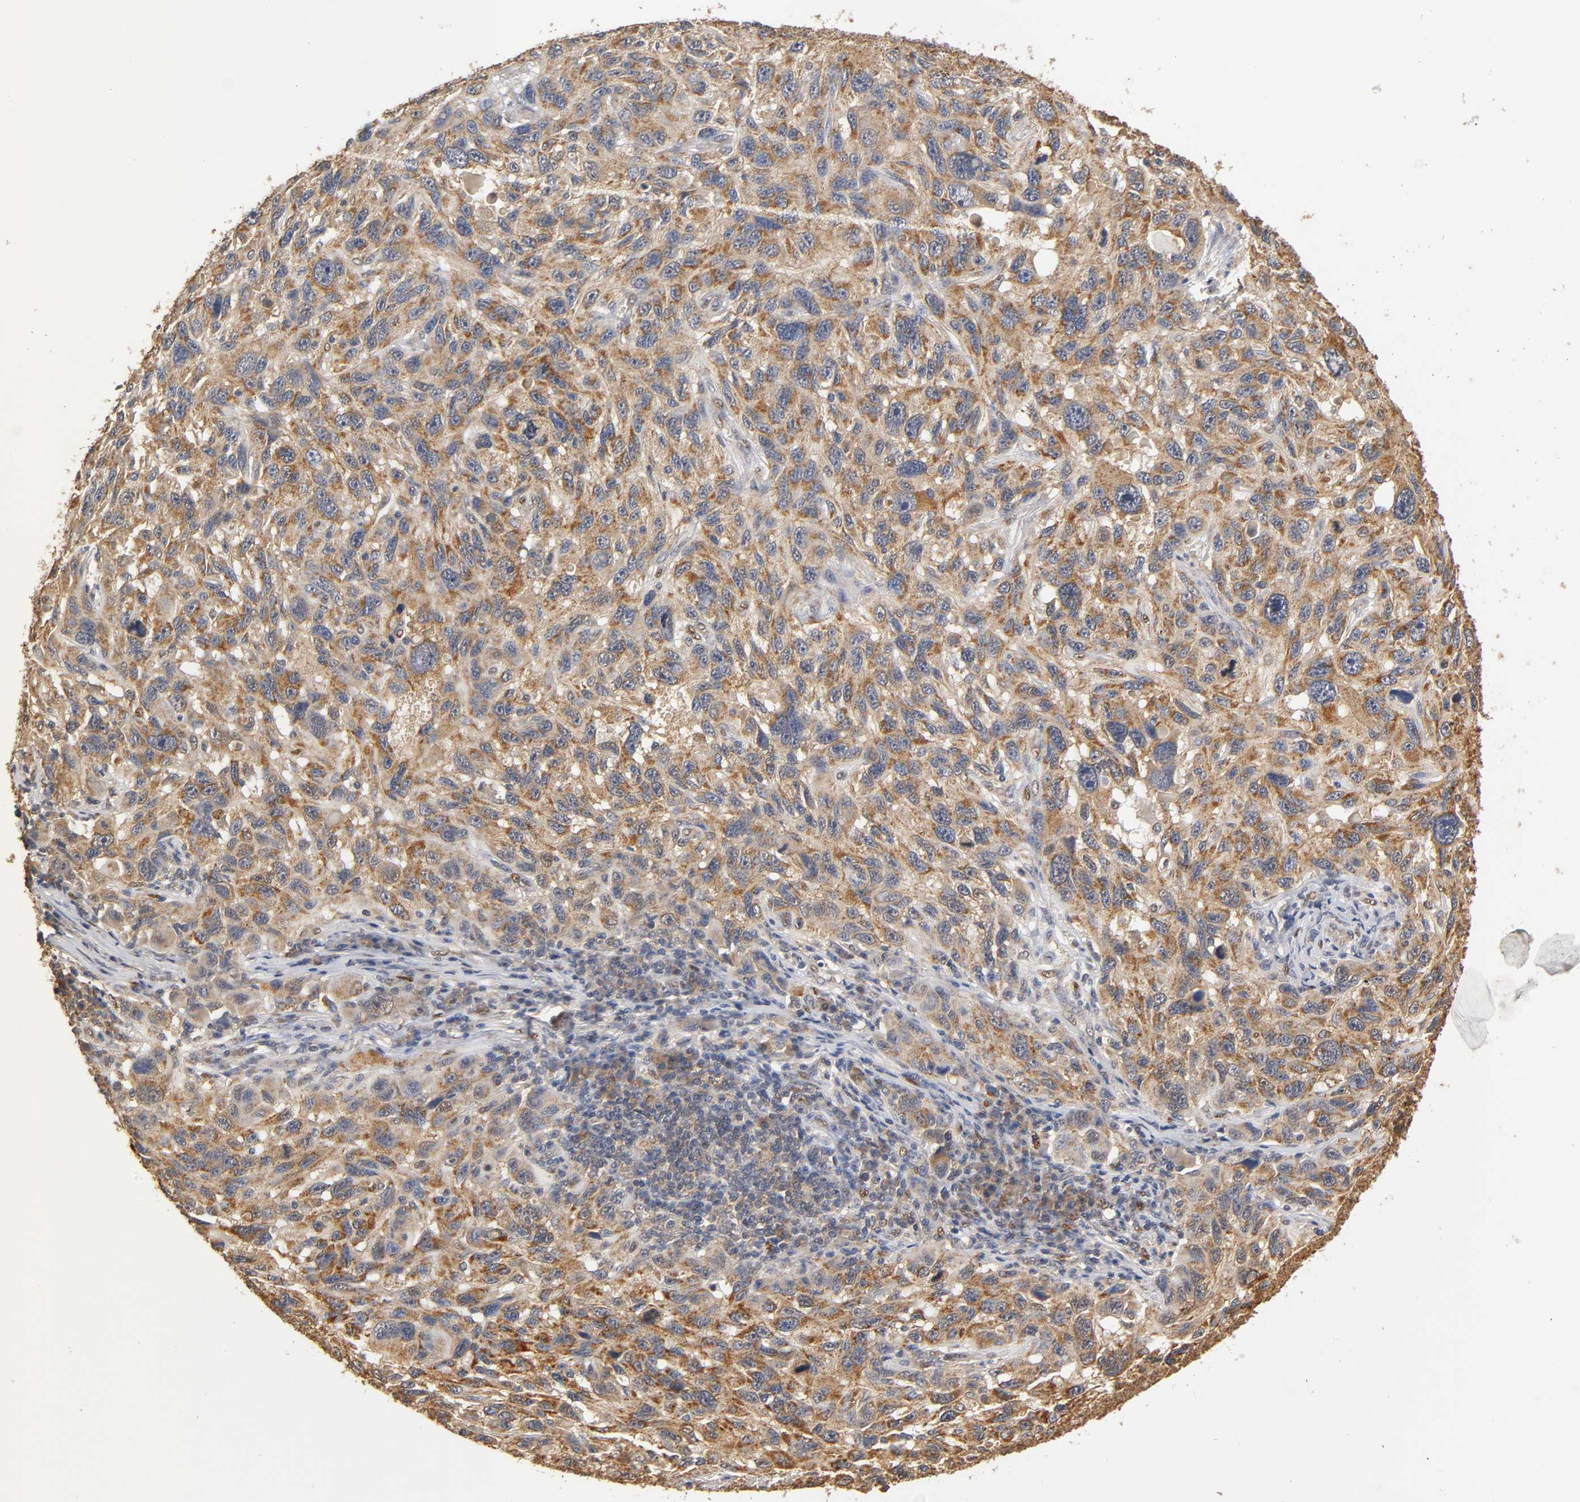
{"staining": {"intensity": "strong", "quantity": ">75%", "location": "cytoplasmic/membranous"}, "tissue": "melanoma", "cell_type": "Tumor cells", "image_type": "cancer", "snomed": [{"axis": "morphology", "description": "Malignant melanoma, NOS"}, {"axis": "topography", "description": "Skin"}], "caption": "Malignant melanoma stained for a protein (brown) demonstrates strong cytoplasmic/membranous positive positivity in about >75% of tumor cells.", "gene": "PKN1", "patient": {"sex": "male", "age": 53}}